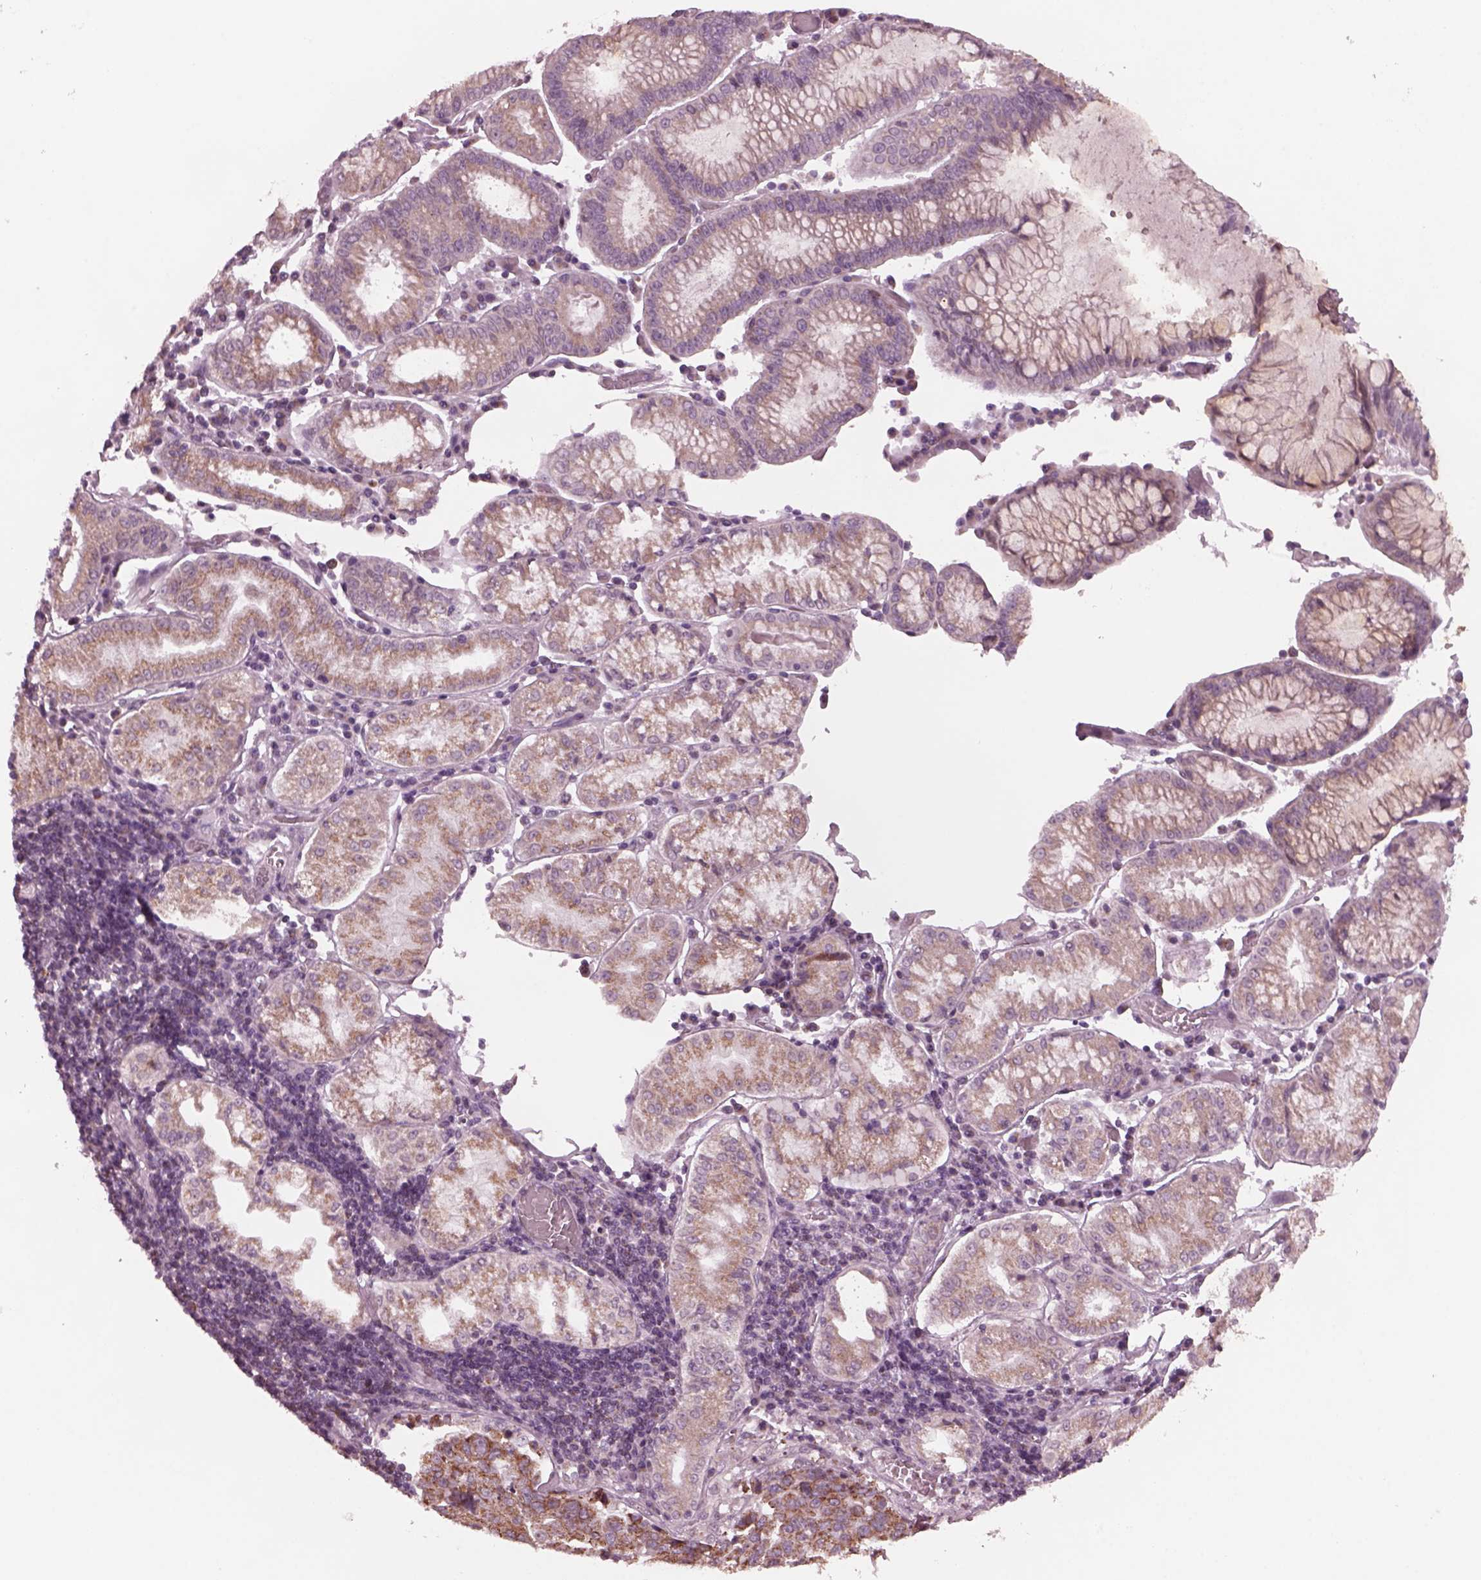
{"staining": {"intensity": "moderate", "quantity": "25%-75%", "location": "cytoplasmic/membranous"}, "tissue": "stomach cancer", "cell_type": "Tumor cells", "image_type": "cancer", "snomed": [{"axis": "morphology", "description": "Adenocarcinoma, NOS"}, {"axis": "topography", "description": "Stomach"}], "caption": "IHC of human stomach cancer displays medium levels of moderate cytoplasmic/membranous positivity in about 25%-75% of tumor cells.", "gene": "CELSR3", "patient": {"sex": "male", "age": 93}}